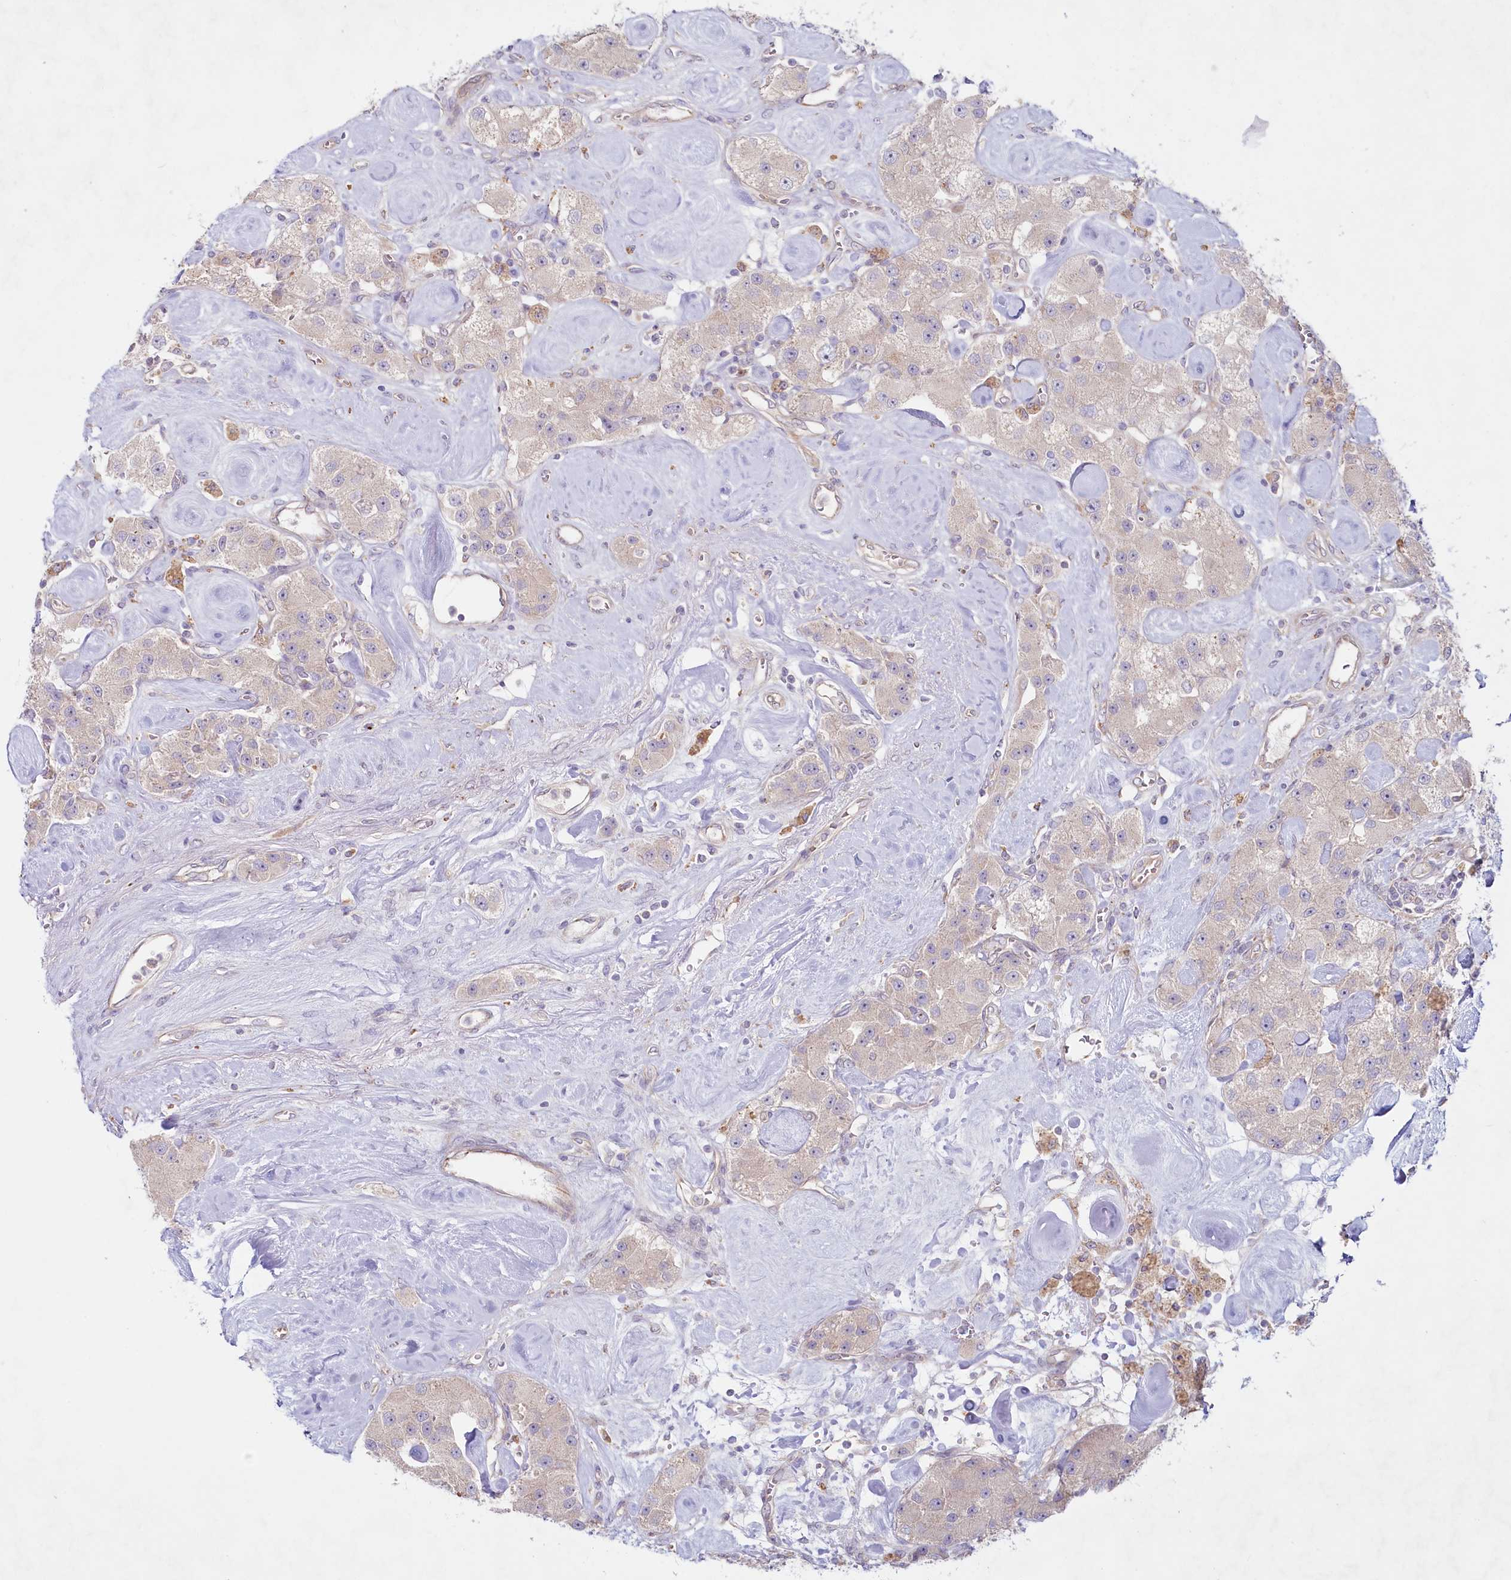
{"staining": {"intensity": "negative", "quantity": "none", "location": "none"}, "tissue": "carcinoid", "cell_type": "Tumor cells", "image_type": "cancer", "snomed": [{"axis": "morphology", "description": "Carcinoid, malignant, NOS"}, {"axis": "topography", "description": "Pancreas"}], "caption": "IHC of carcinoid (malignant) shows no expression in tumor cells.", "gene": "TNIP1", "patient": {"sex": "male", "age": 41}}